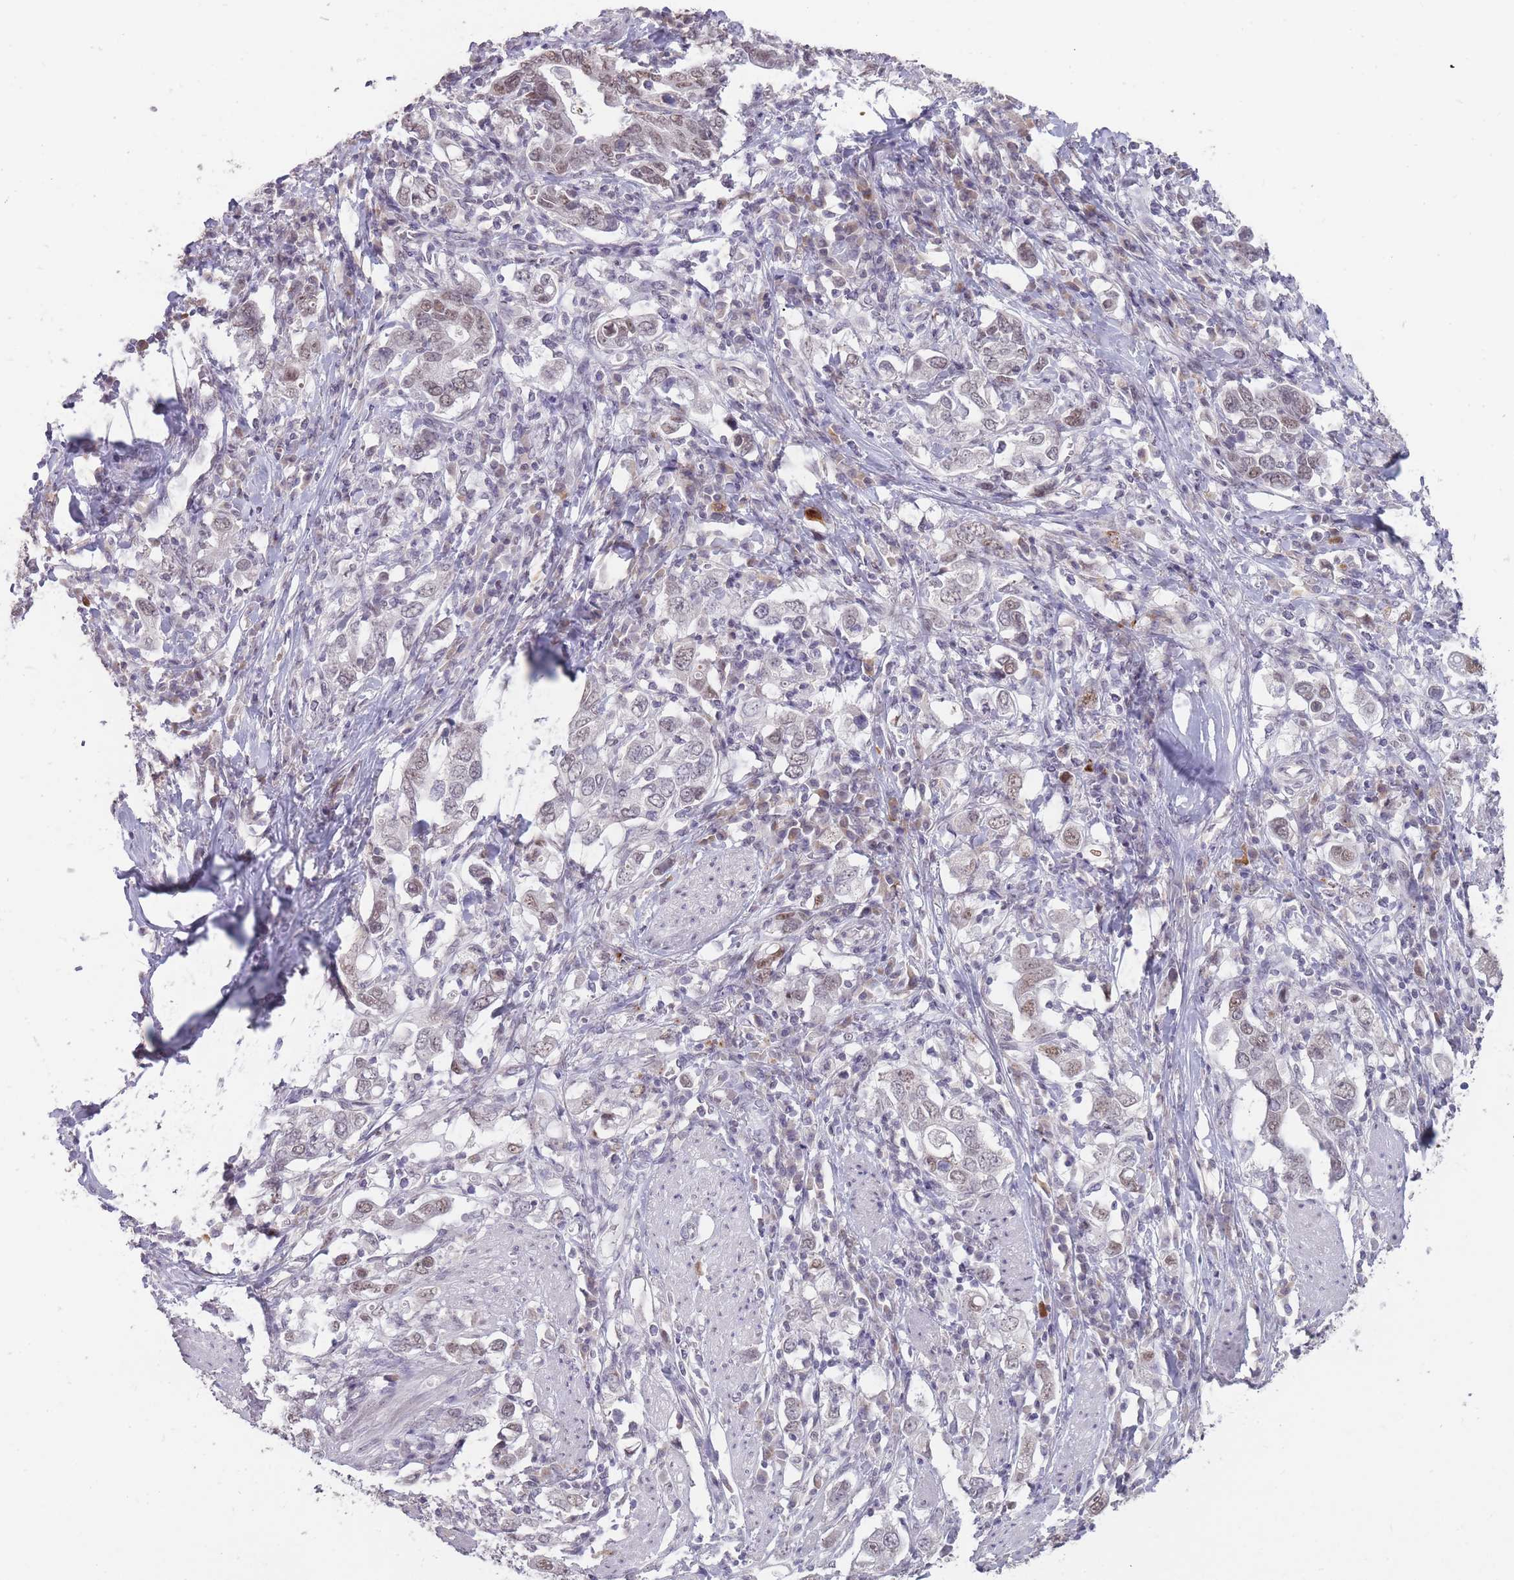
{"staining": {"intensity": "weak", "quantity": "<25%", "location": "nuclear"}, "tissue": "stomach cancer", "cell_type": "Tumor cells", "image_type": "cancer", "snomed": [{"axis": "morphology", "description": "Adenocarcinoma, NOS"}, {"axis": "topography", "description": "Stomach, upper"}, {"axis": "topography", "description": "Stomach"}], "caption": "There is no significant positivity in tumor cells of stomach cancer (adenocarcinoma).", "gene": "HNRNPUL1", "patient": {"sex": "male", "age": 62}}